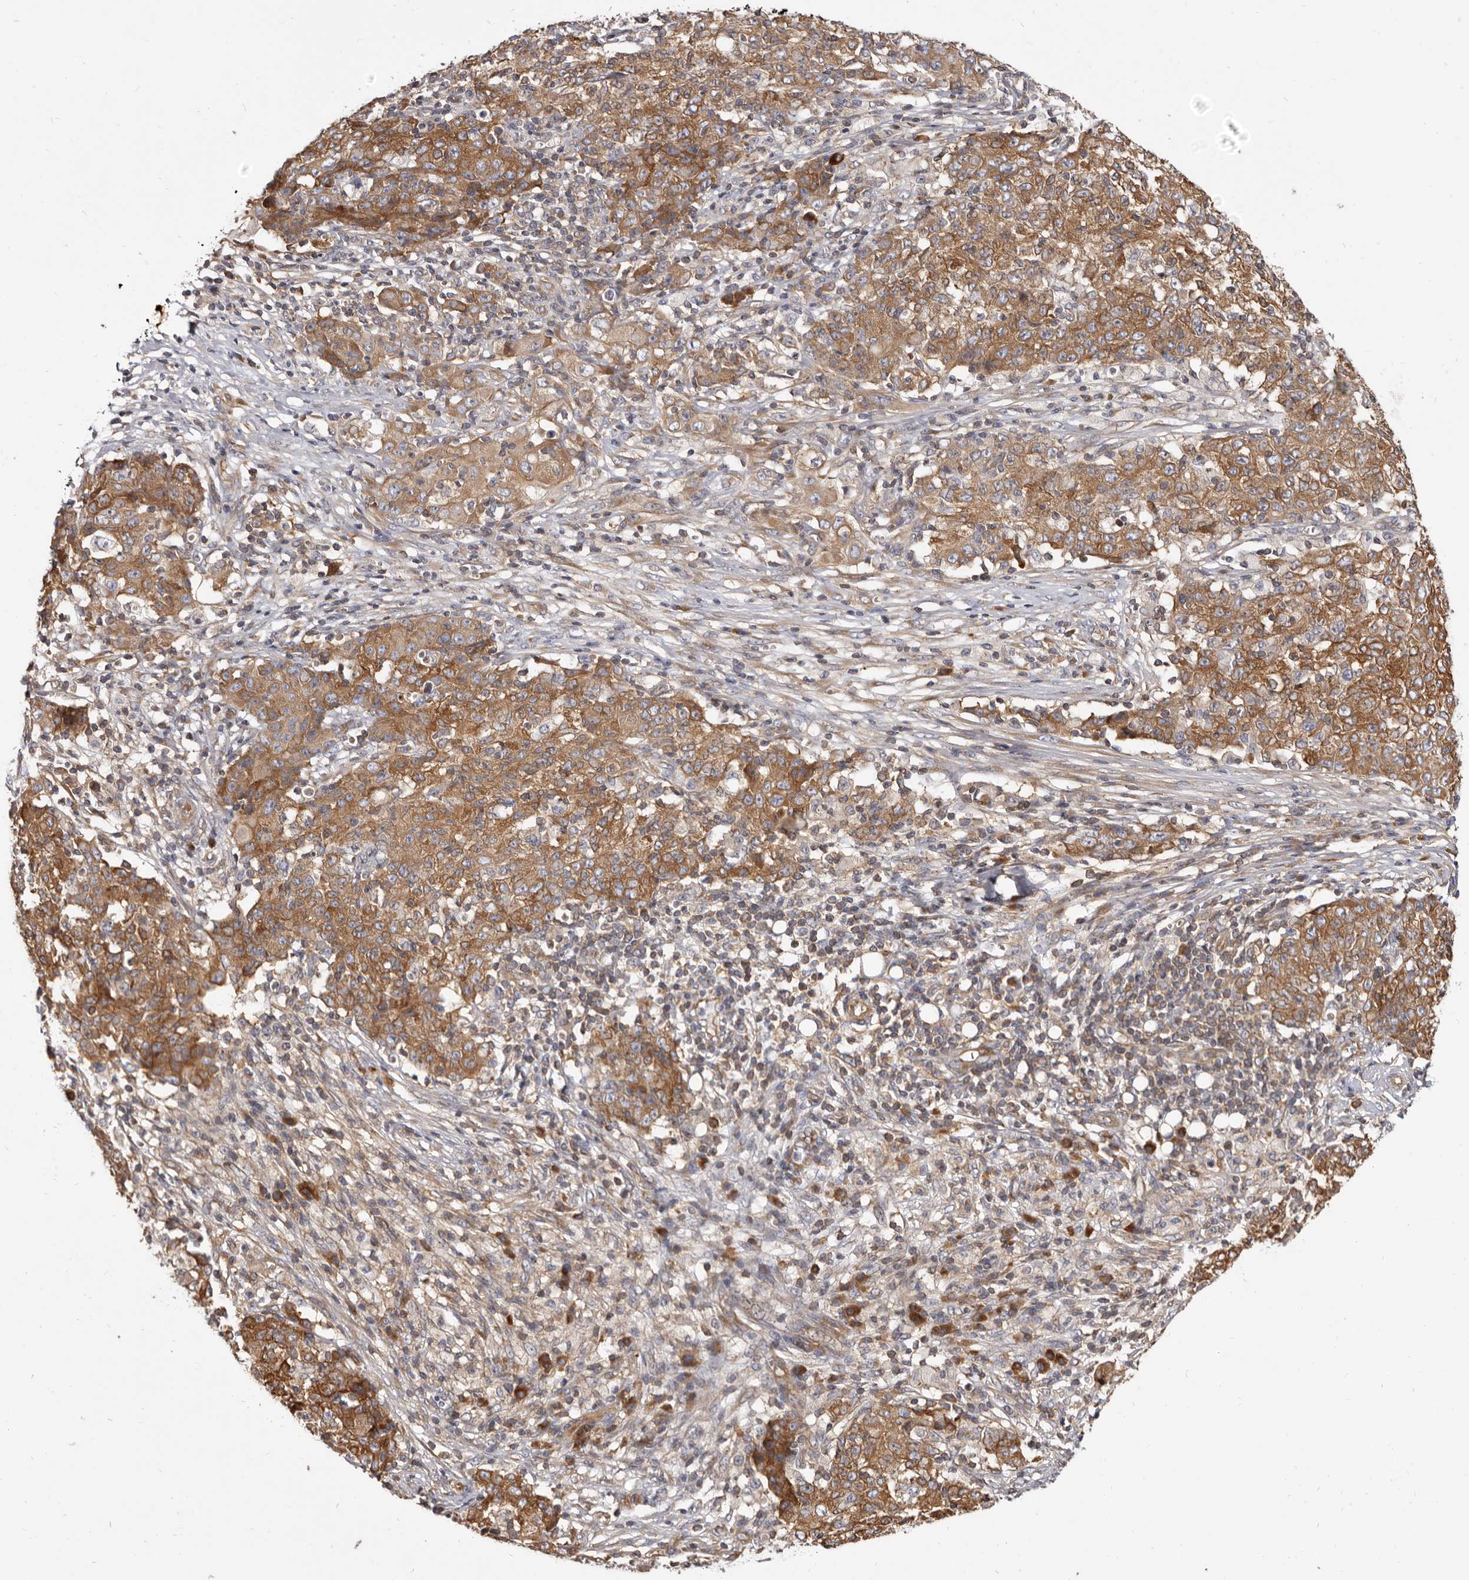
{"staining": {"intensity": "moderate", "quantity": ">75%", "location": "cytoplasmic/membranous"}, "tissue": "ovarian cancer", "cell_type": "Tumor cells", "image_type": "cancer", "snomed": [{"axis": "morphology", "description": "Carcinoma, endometroid"}, {"axis": "topography", "description": "Ovary"}], "caption": "This image shows immunohistochemistry staining of ovarian cancer, with medium moderate cytoplasmic/membranous staining in approximately >75% of tumor cells.", "gene": "ADAMTS20", "patient": {"sex": "female", "age": 42}}